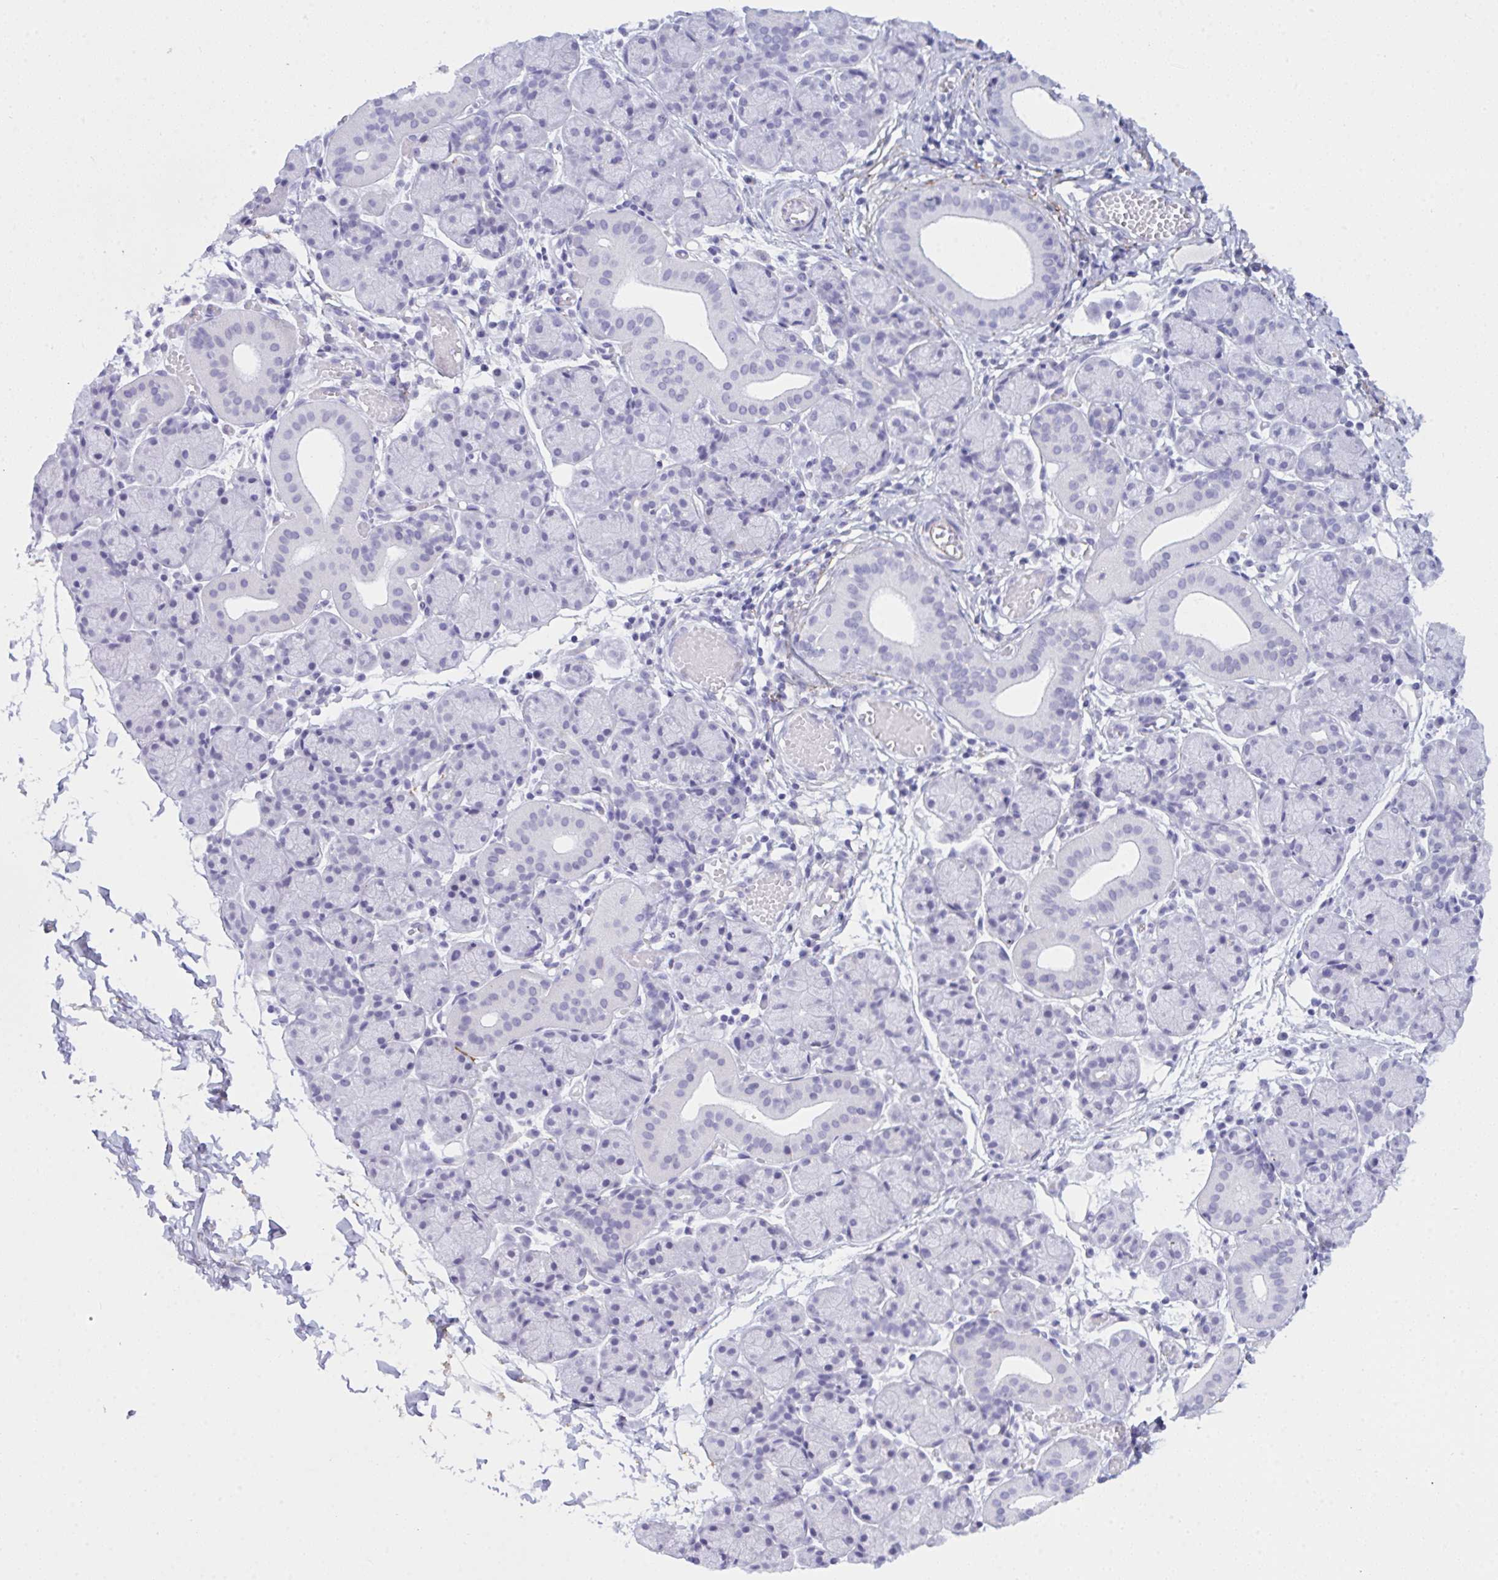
{"staining": {"intensity": "negative", "quantity": "none", "location": "none"}, "tissue": "salivary gland", "cell_type": "Glandular cells", "image_type": "normal", "snomed": [{"axis": "morphology", "description": "Normal tissue, NOS"}, {"axis": "morphology", "description": "Inflammation, NOS"}, {"axis": "topography", "description": "Lymph node"}, {"axis": "topography", "description": "Salivary gland"}], "caption": "High magnification brightfield microscopy of unremarkable salivary gland stained with DAB (3,3'-diaminobenzidine) (brown) and counterstained with hematoxylin (blue): glandular cells show no significant positivity. (DAB (3,3'-diaminobenzidine) IHC with hematoxylin counter stain).", "gene": "ELN", "patient": {"sex": "male", "age": 3}}